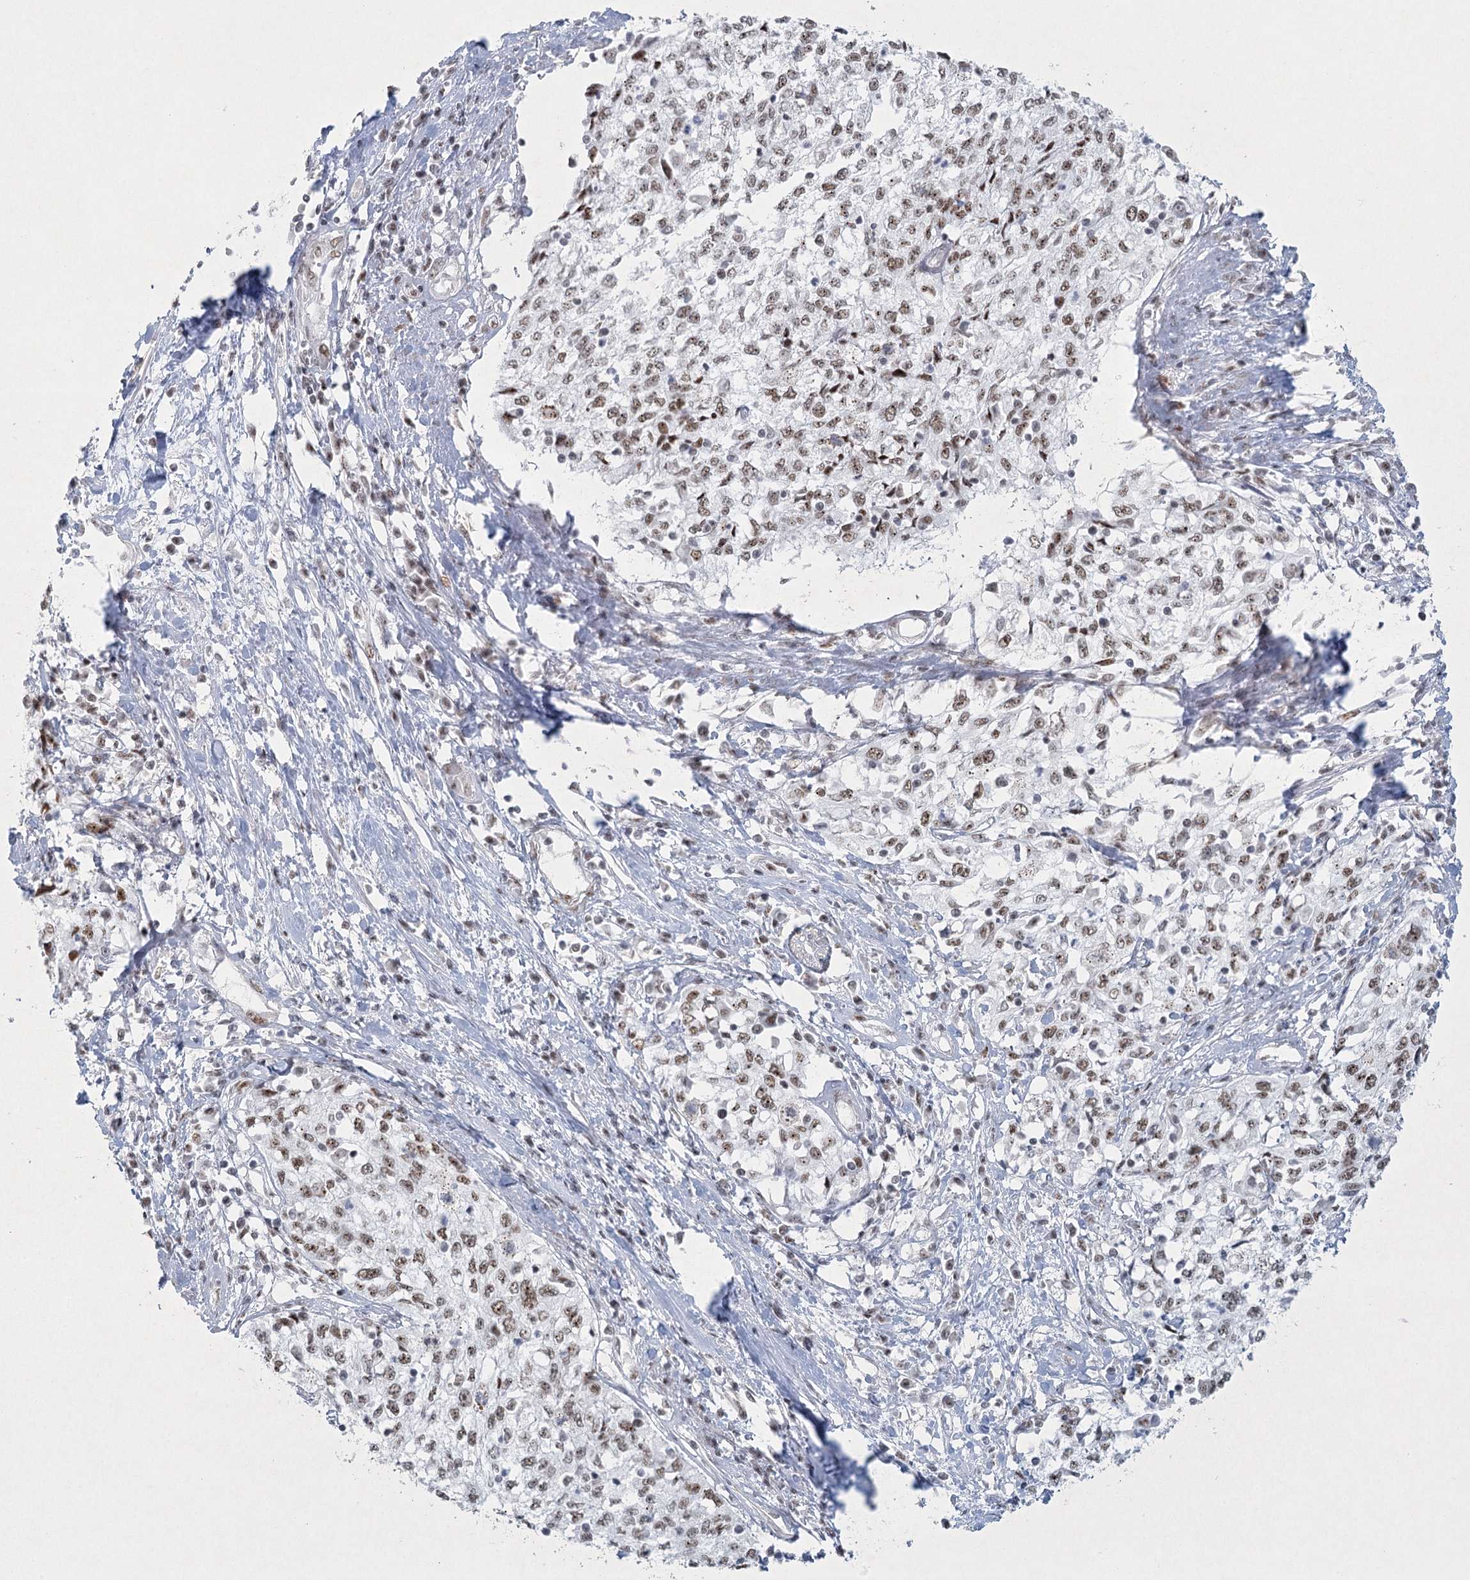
{"staining": {"intensity": "weak", "quantity": ">75%", "location": "nuclear"}, "tissue": "cervical cancer", "cell_type": "Tumor cells", "image_type": "cancer", "snomed": [{"axis": "morphology", "description": "Squamous cell carcinoma, NOS"}, {"axis": "topography", "description": "Cervix"}], "caption": "Immunohistochemical staining of human cervical squamous cell carcinoma displays weak nuclear protein staining in approximately >75% of tumor cells.", "gene": "U2SURP", "patient": {"sex": "female", "age": 57}}